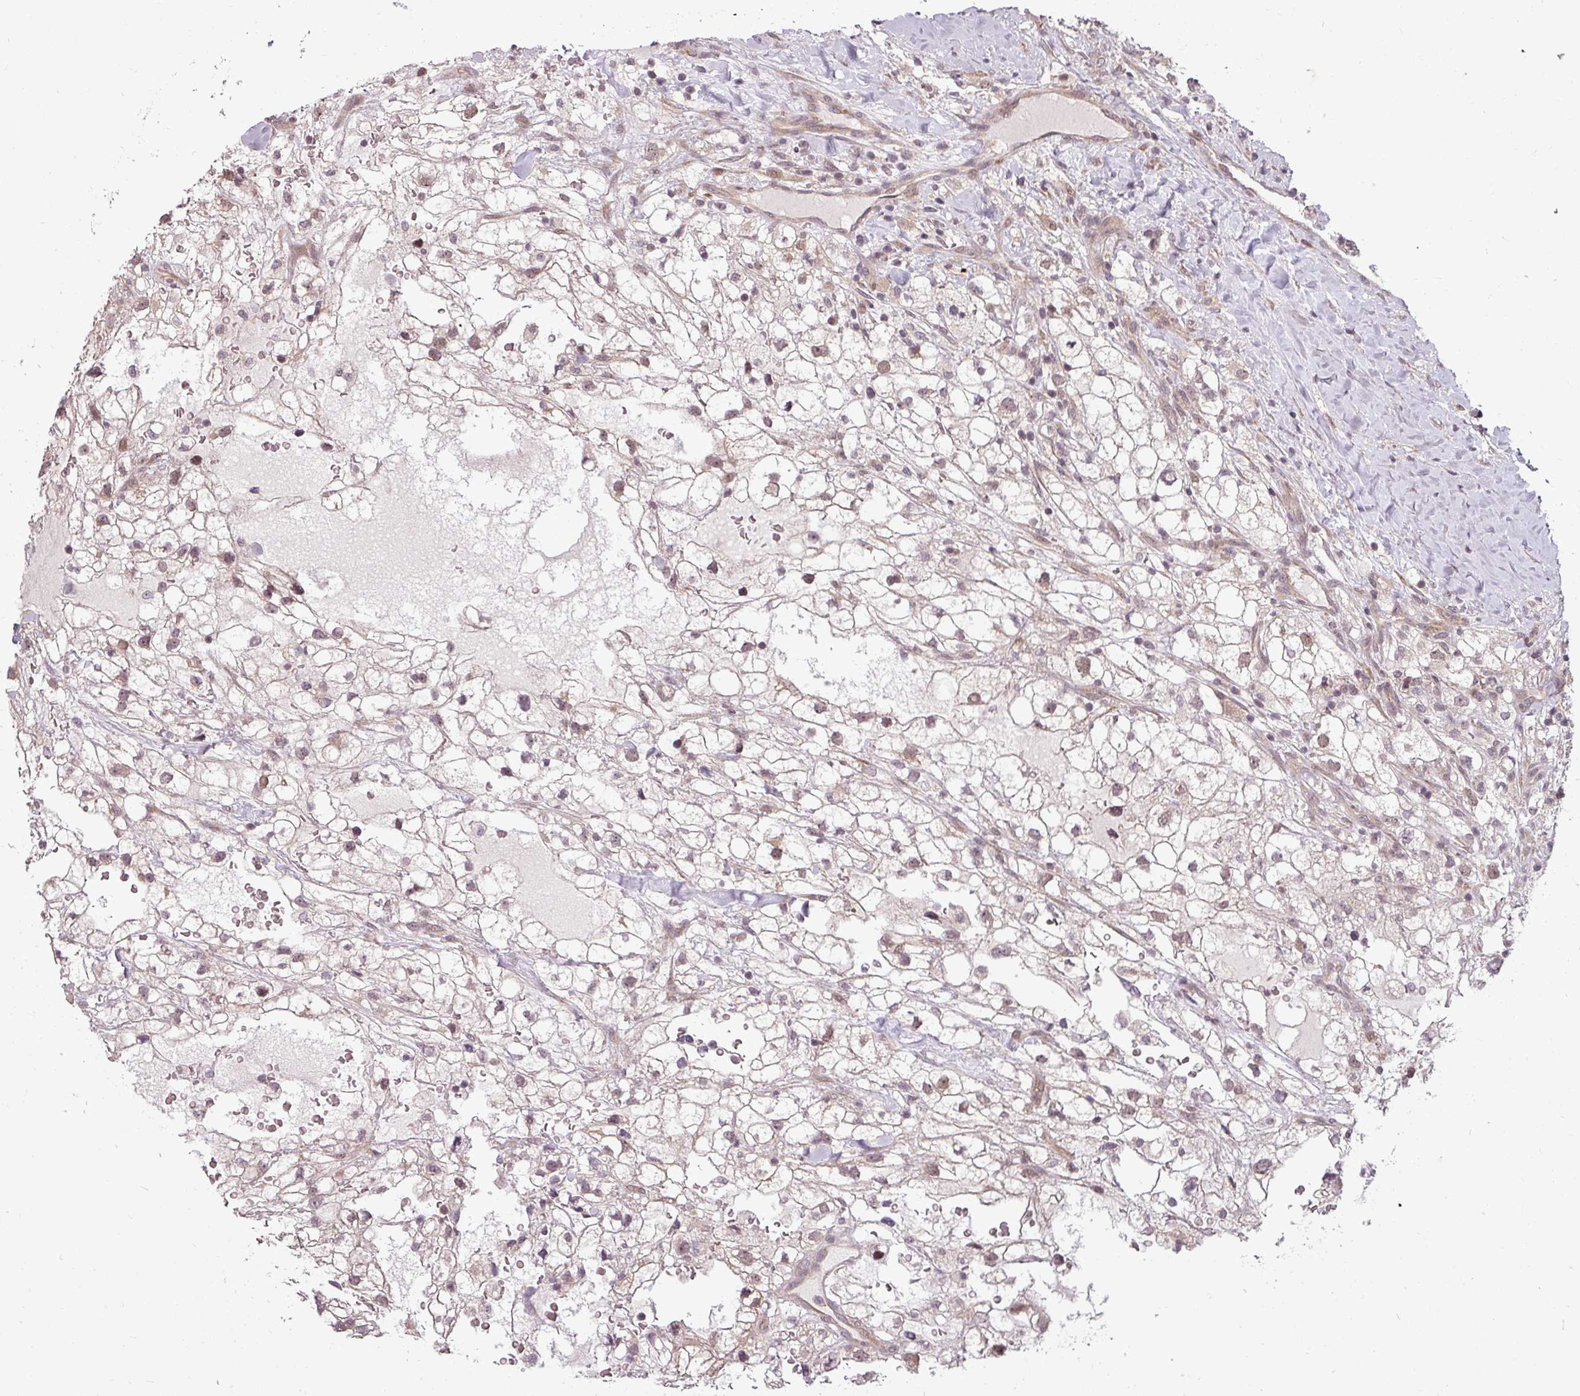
{"staining": {"intensity": "weak", "quantity": ">75%", "location": "cytoplasmic/membranous,nuclear"}, "tissue": "renal cancer", "cell_type": "Tumor cells", "image_type": "cancer", "snomed": [{"axis": "morphology", "description": "Adenocarcinoma, NOS"}, {"axis": "topography", "description": "Kidney"}], "caption": "This micrograph displays immunohistochemistry staining of human renal cancer (adenocarcinoma), with low weak cytoplasmic/membranous and nuclear staining in approximately >75% of tumor cells.", "gene": "CLIC1", "patient": {"sex": "male", "age": 59}}